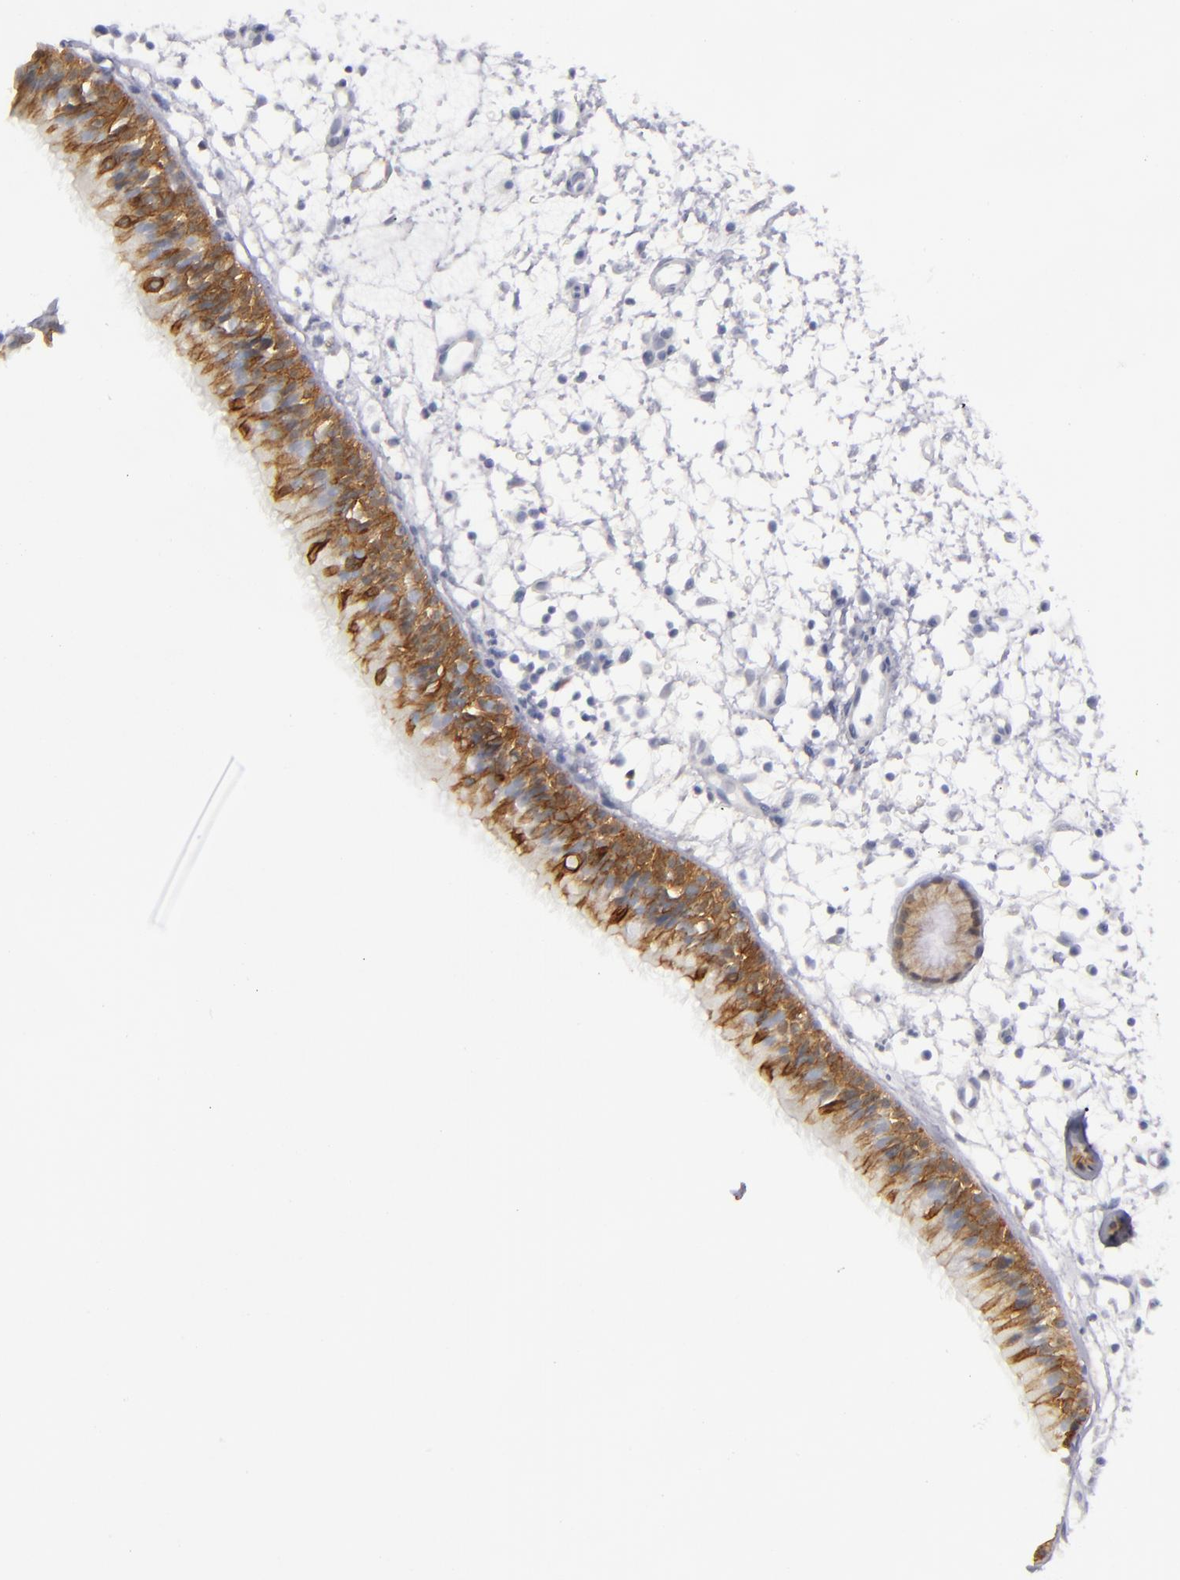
{"staining": {"intensity": "strong", "quantity": ">75%", "location": "cytoplasmic/membranous"}, "tissue": "nasopharynx", "cell_type": "Respiratory epithelial cells", "image_type": "normal", "snomed": [{"axis": "morphology", "description": "Normal tissue, NOS"}, {"axis": "morphology", "description": "Inflammation, NOS"}, {"axis": "morphology", "description": "Malignant melanoma, Metastatic site"}, {"axis": "topography", "description": "Nasopharynx"}], "caption": "Immunohistochemistry (DAB (3,3'-diaminobenzidine)) staining of benign human nasopharynx displays strong cytoplasmic/membranous protein expression in approximately >75% of respiratory epithelial cells.", "gene": "JUP", "patient": {"sex": "female", "age": 55}}